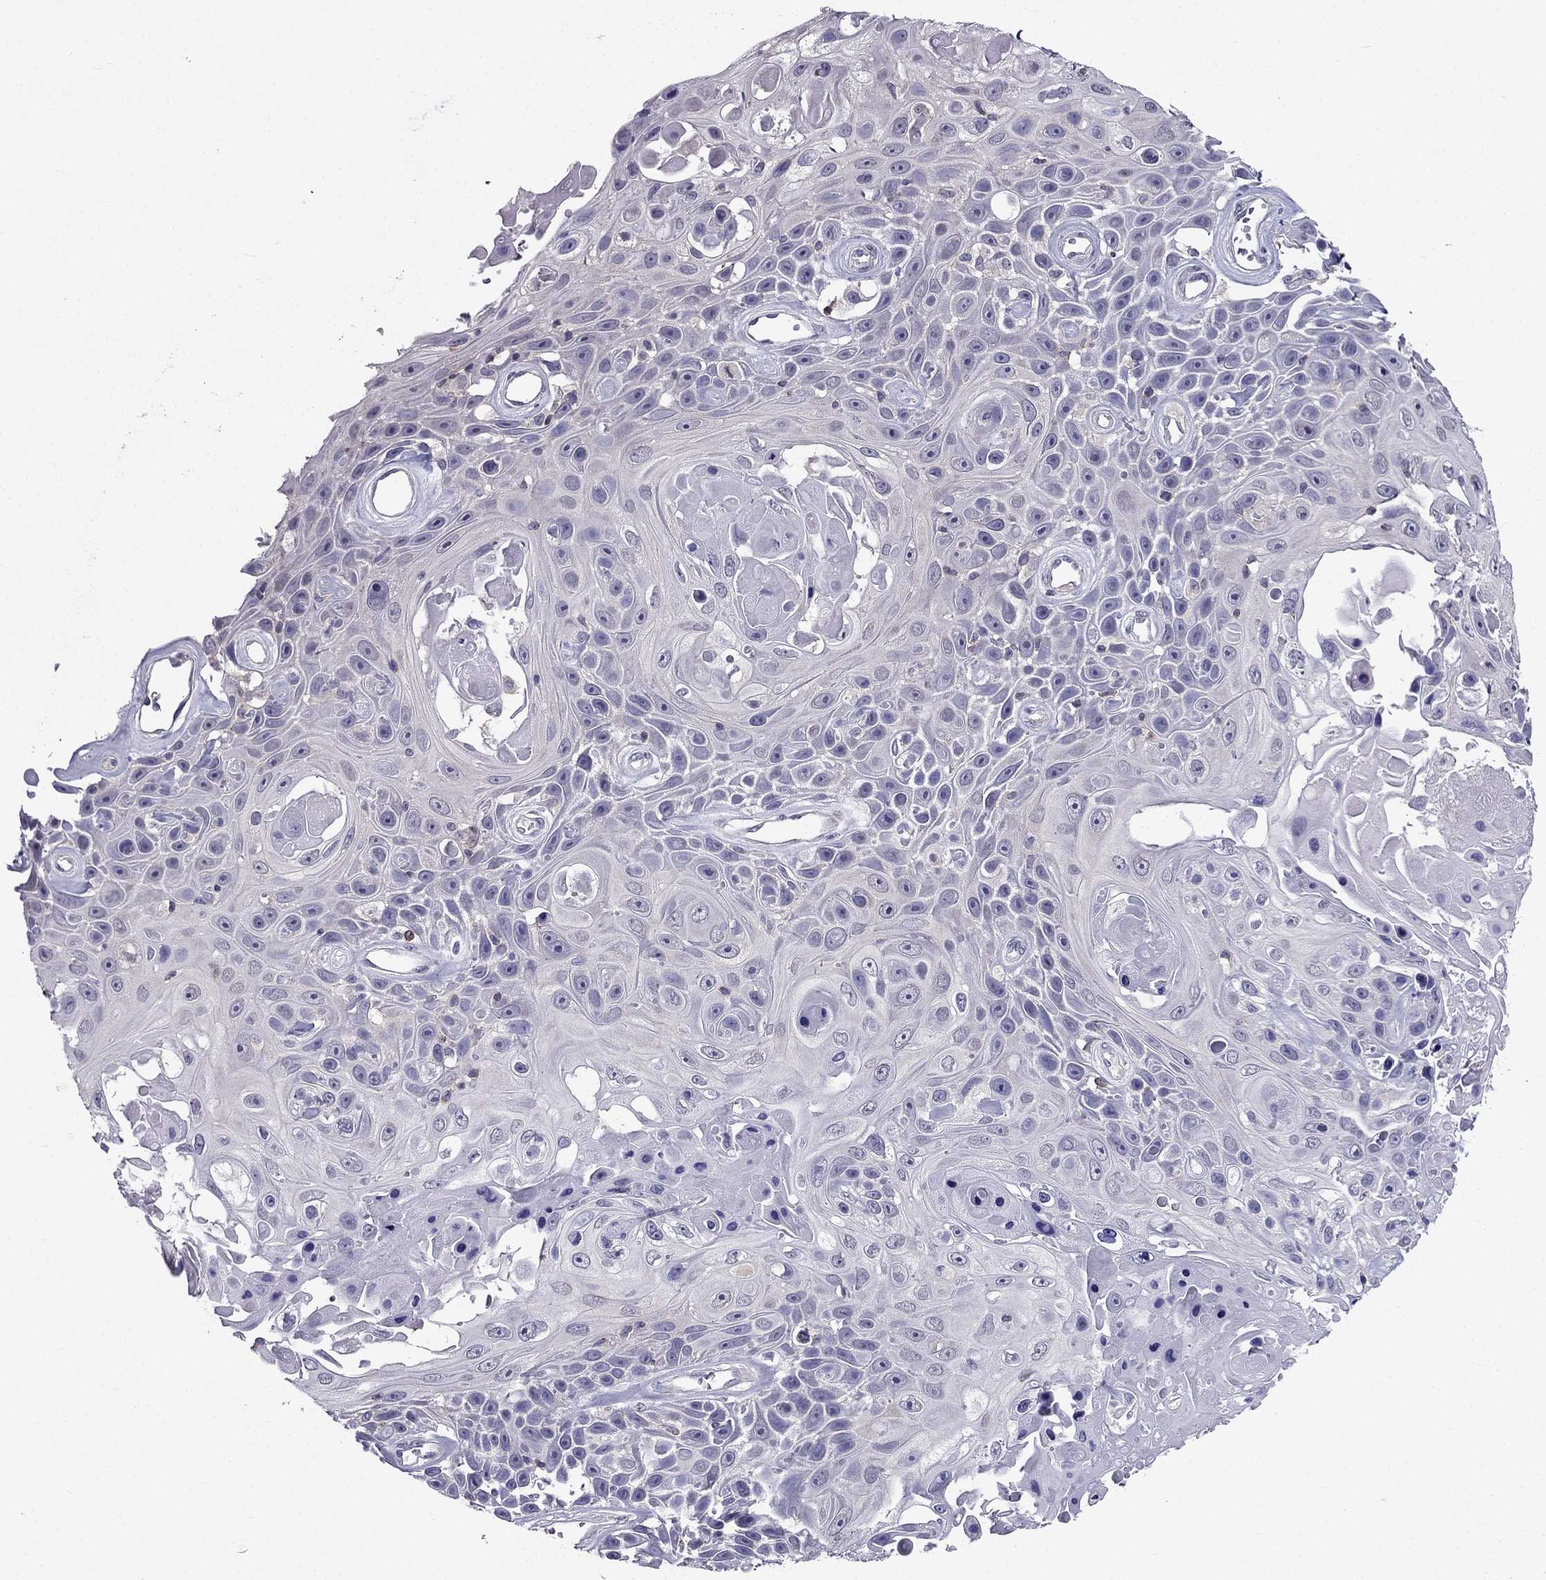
{"staining": {"intensity": "negative", "quantity": "none", "location": "none"}, "tissue": "skin cancer", "cell_type": "Tumor cells", "image_type": "cancer", "snomed": [{"axis": "morphology", "description": "Squamous cell carcinoma, NOS"}, {"axis": "topography", "description": "Skin"}], "caption": "The image displays no staining of tumor cells in squamous cell carcinoma (skin).", "gene": "AAK1", "patient": {"sex": "male", "age": 82}}